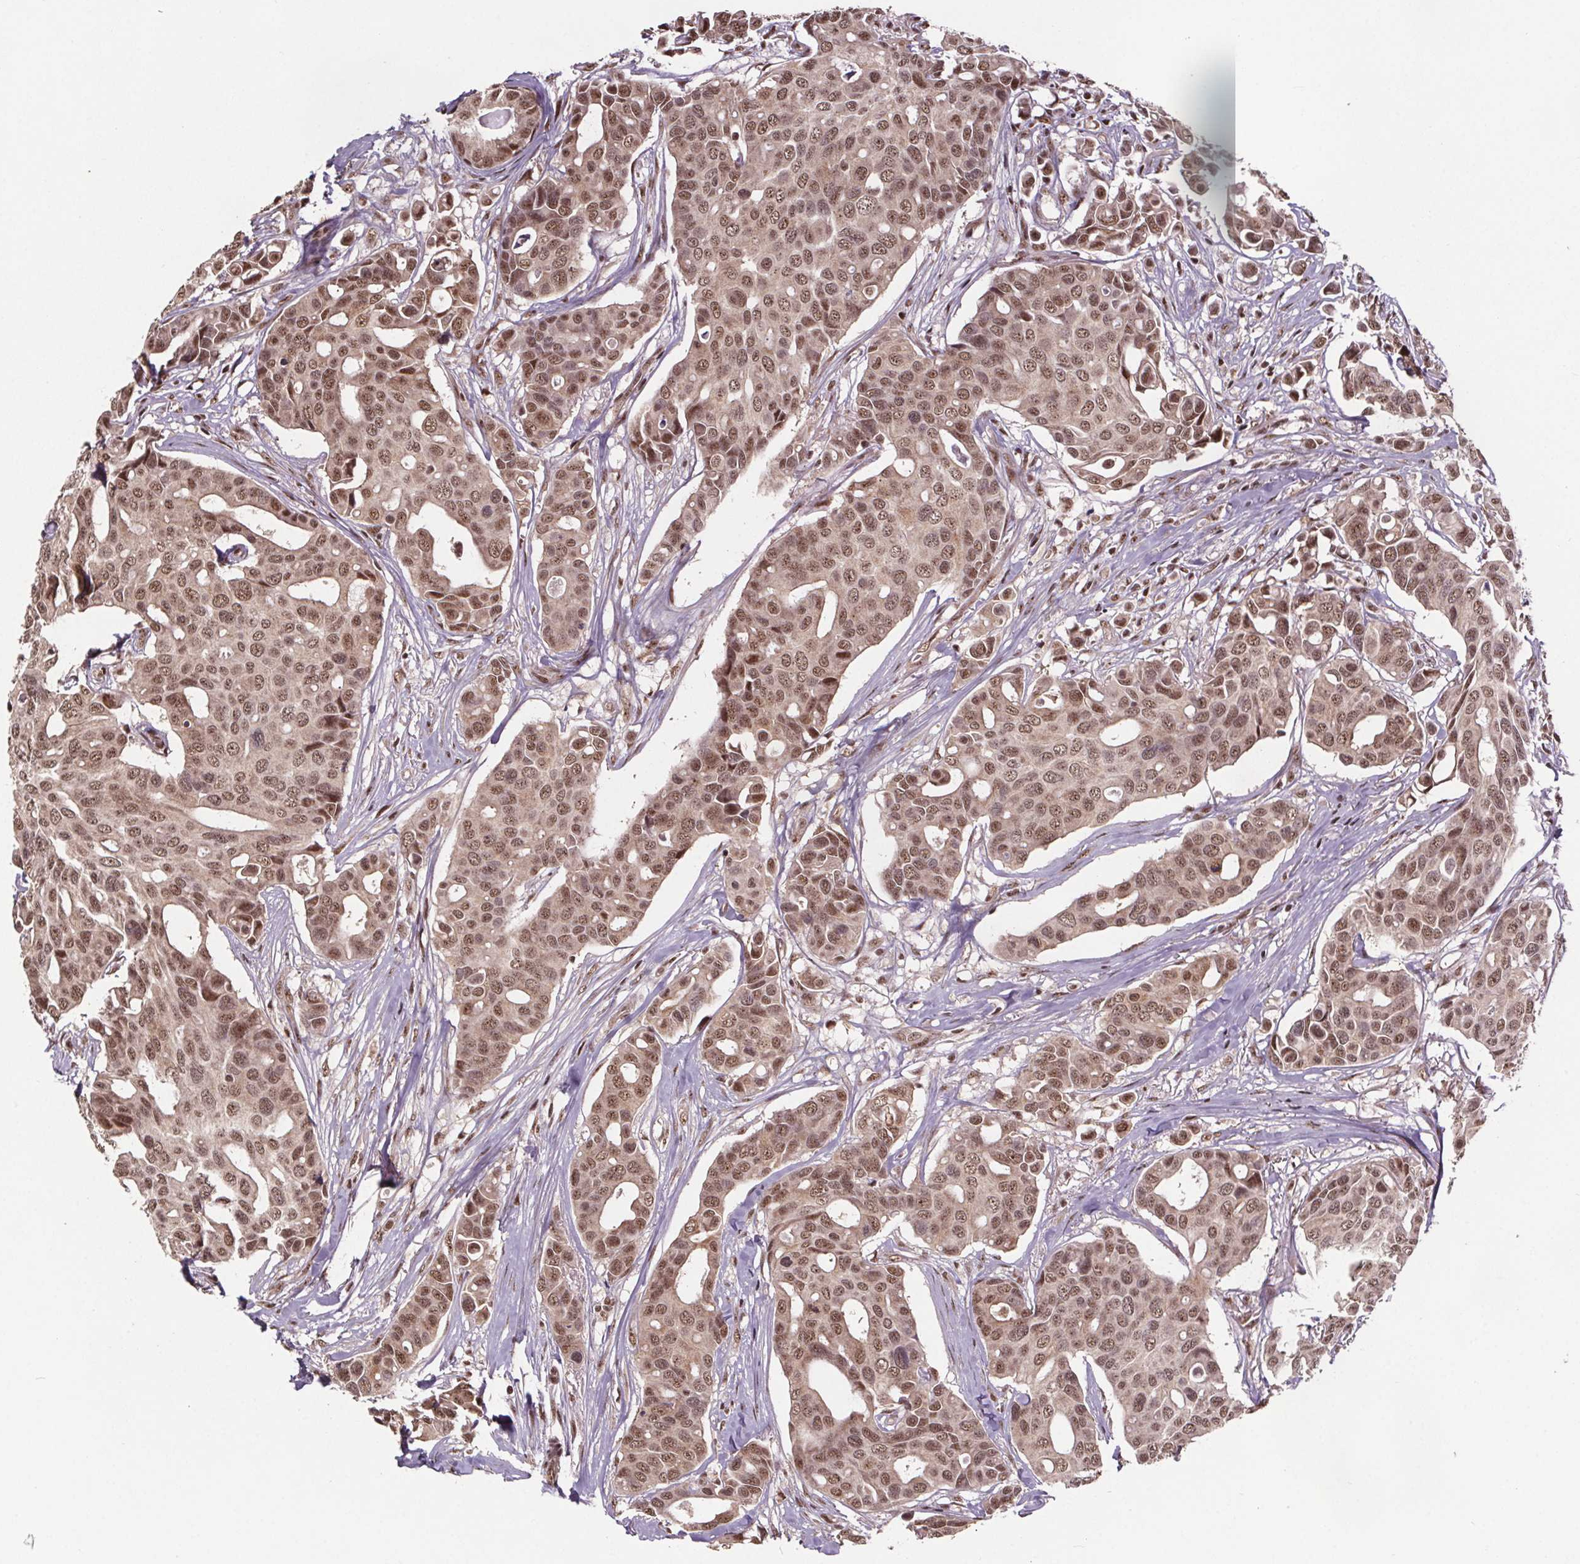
{"staining": {"intensity": "moderate", "quantity": ">75%", "location": "nuclear"}, "tissue": "breast cancer", "cell_type": "Tumor cells", "image_type": "cancer", "snomed": [{"axis": "morphology", "description": "Duct carcinoma"}, {"axis": "topography", "description": "Breast"}], "caption": "A medium amount of moderate nuclear expression is present in approximately >75% of tumor cells in breast cancer (invasive ductal carcinoma) tissue.", "gene": "JARID2", "patient": {"sex": "female", "age": 54}}